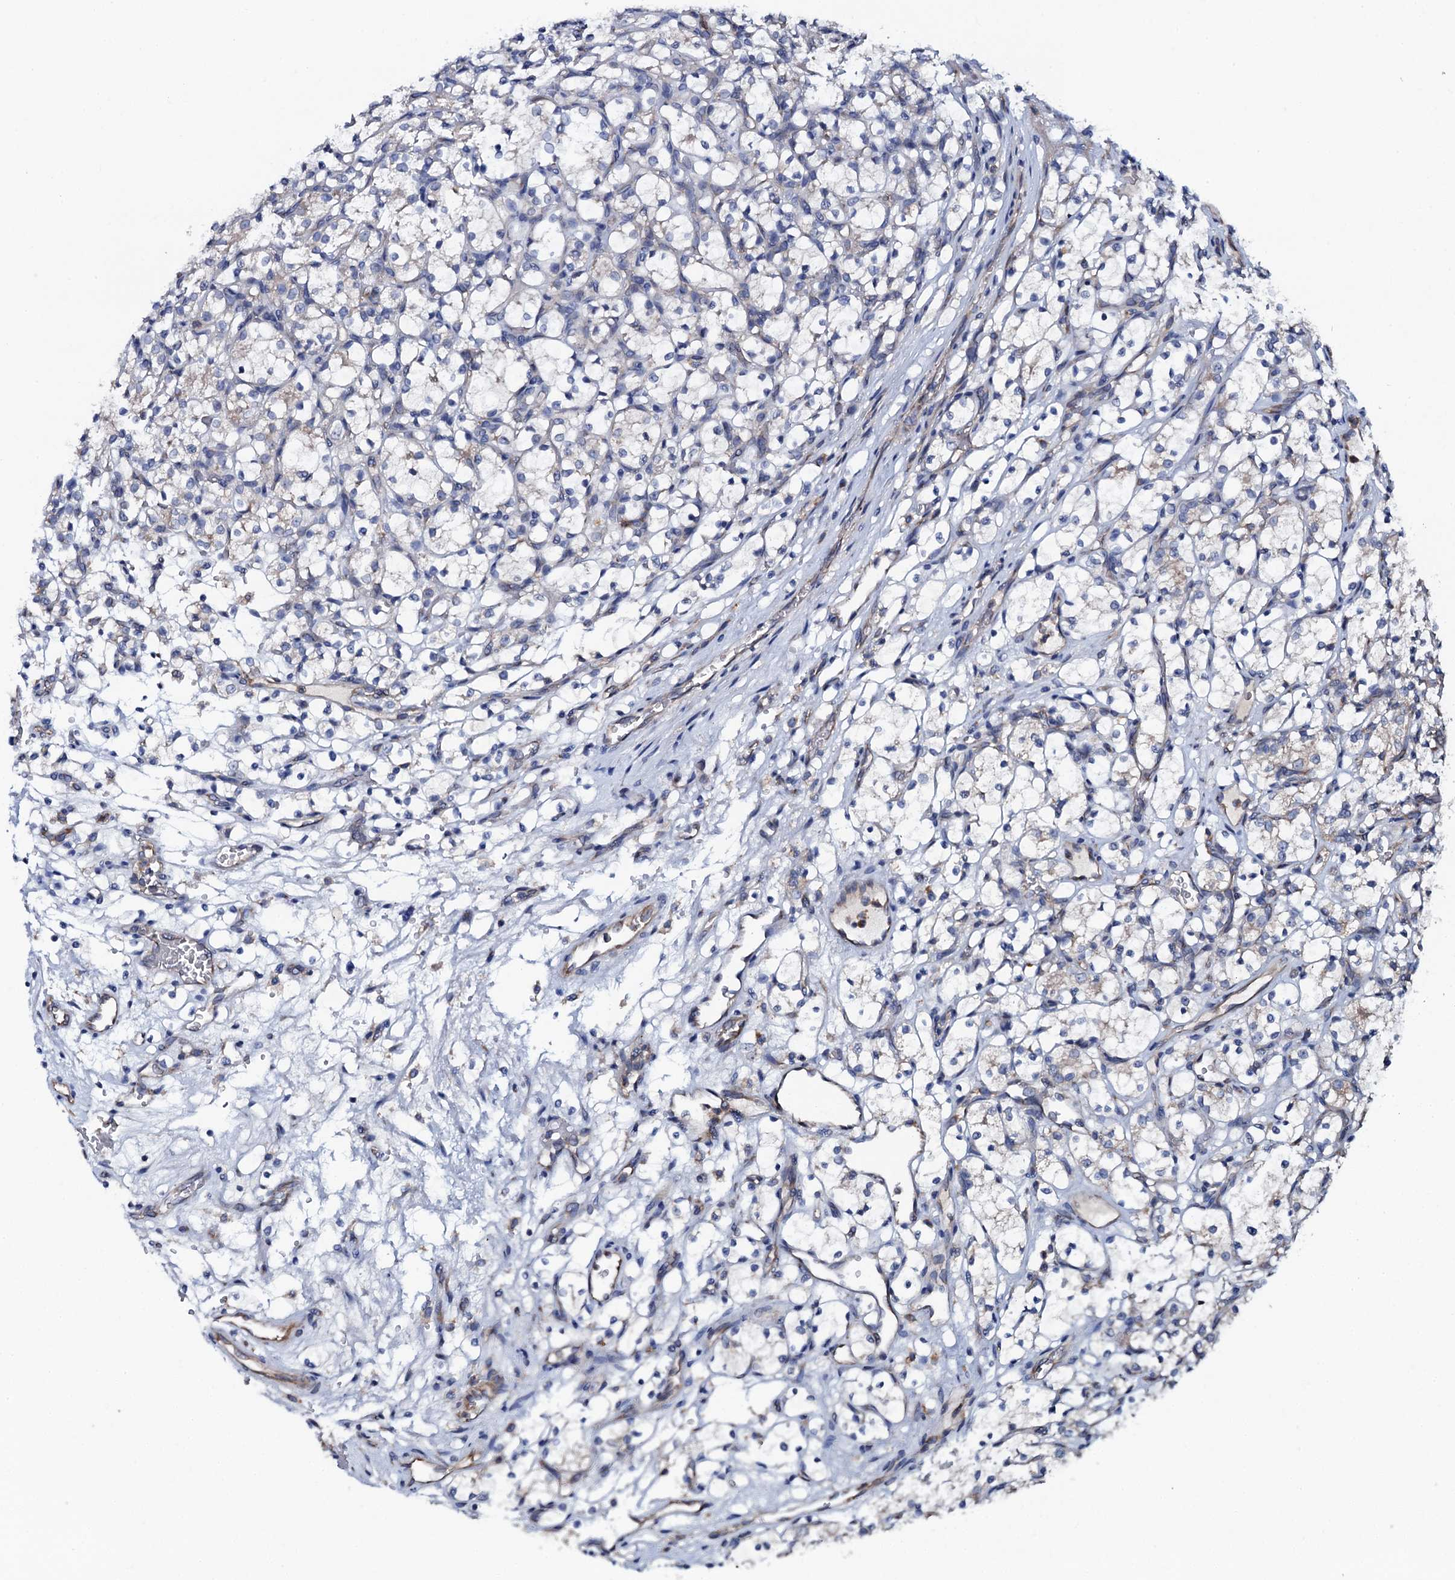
{"staining": {"intensity": "negative", "quantity": "none", "location": "none"}, "tissue": "renal cancer", "cell_type": "Tumor cells", "image_type": "cancer", "snomed": [{"axis": "morphology", "description": "Adenocarcinoma, NOS"}, {"axis": "topography", "description": "Kidney"}], "caption": "Tumor cells are negative for brown protein staining in adenocarcinoma (renal).", "gene": "ADCY9", "patient": {"sex": "female", "age": 69}}